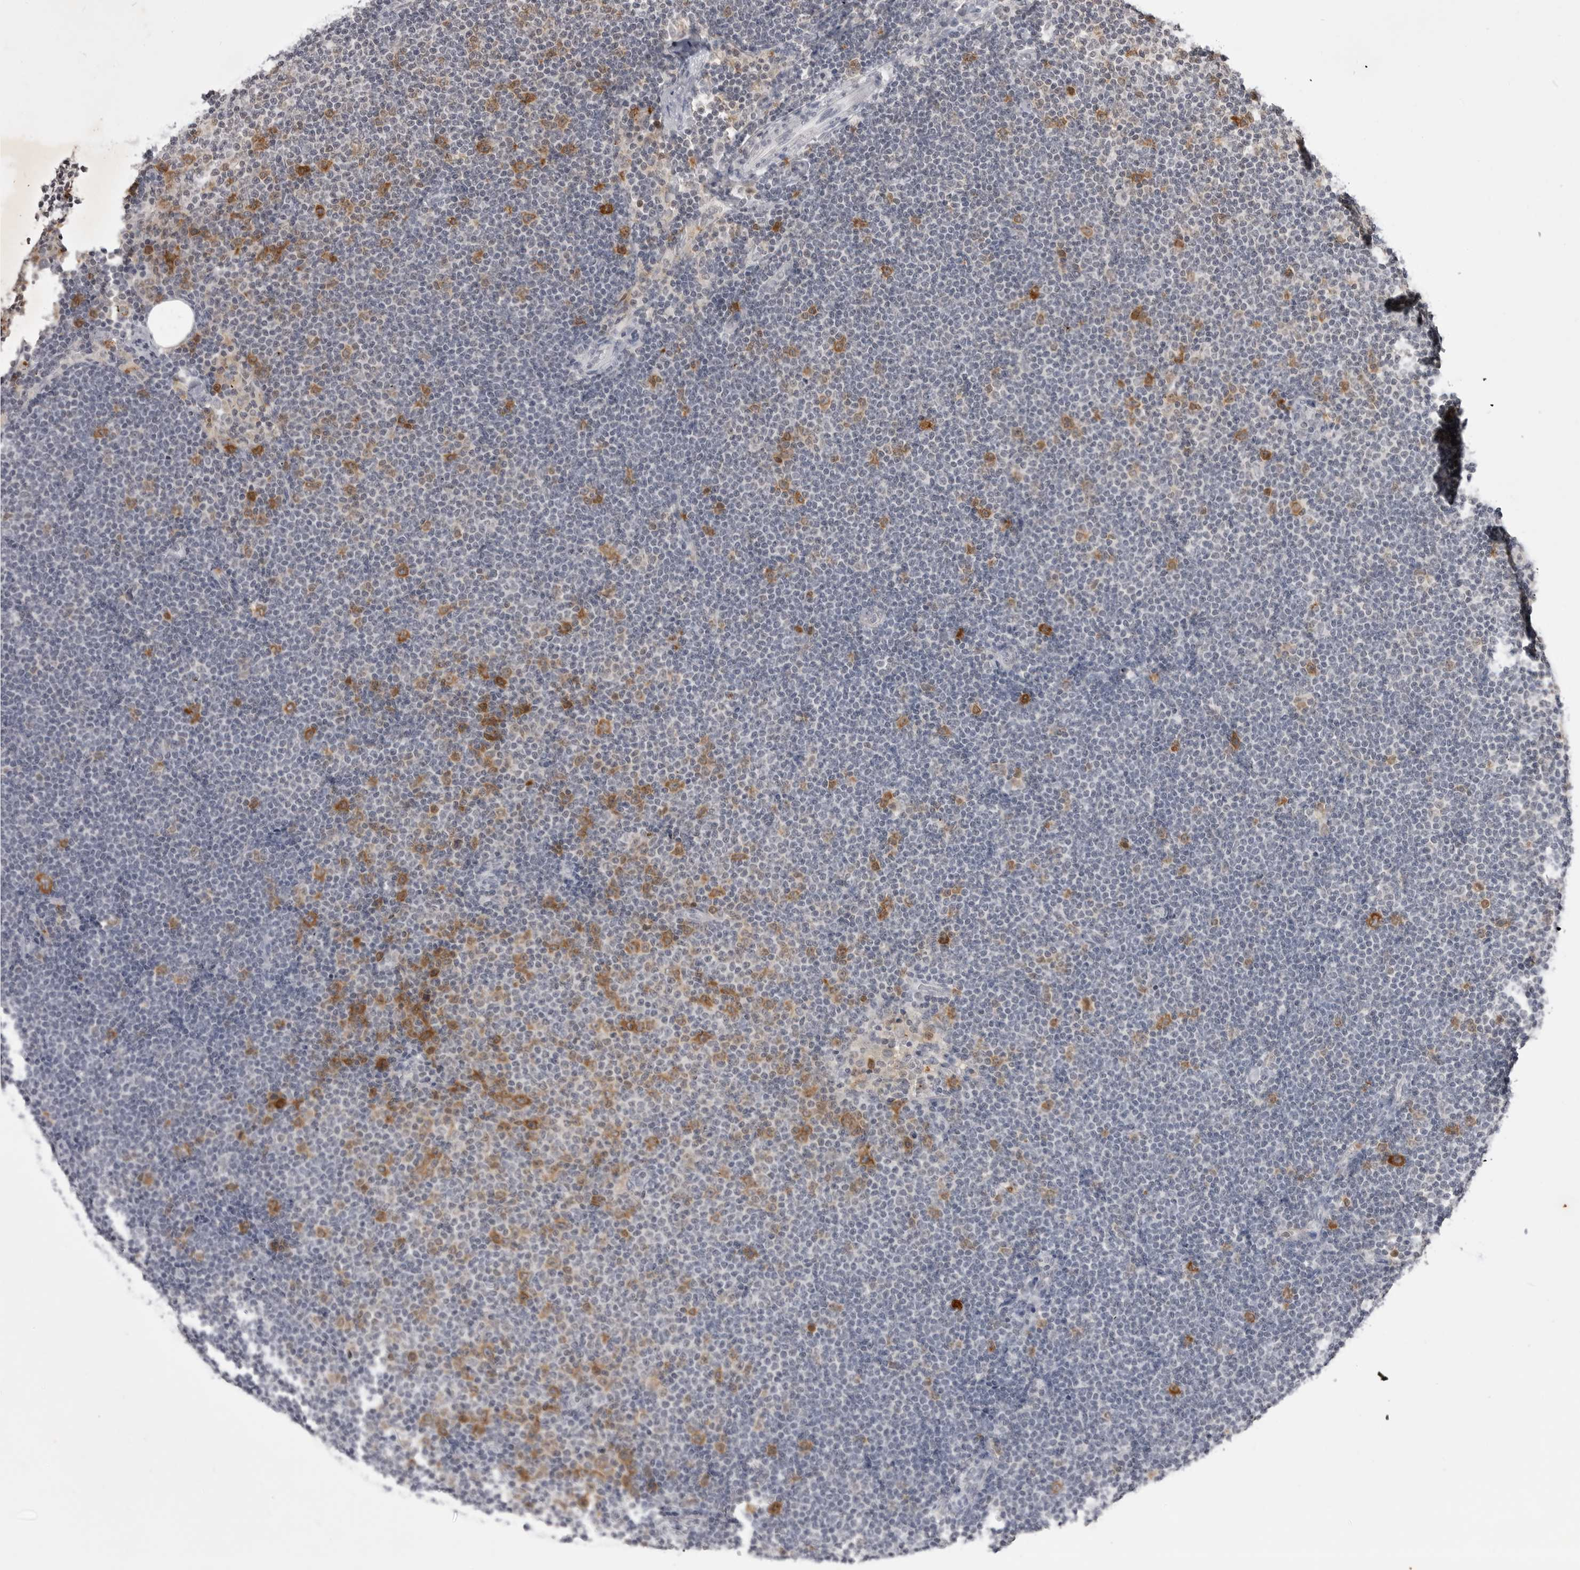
{"staining": {"intensity": "moderate", "quantity": "<25%", "location": "cytoplasmic/membranous"}, "tissue": "lymphoma", "cell_type": "Tumor cells", "image_type": "cancer", "snomed": [{"axis": "morphology", "description": "Malignant lymphoma, non-Hodgkin's type, Low grade"}, {"axis": "topography", "description": "Lymph node"}], "caption": "Low-grade malignant lymphoma, non-Hodgkin's type tissue shows moderate cytoplasmic/membranous staining in about <25% of tumor cells", "gene": "RRM1", "patient": {"sex": "female", "age": 53}}